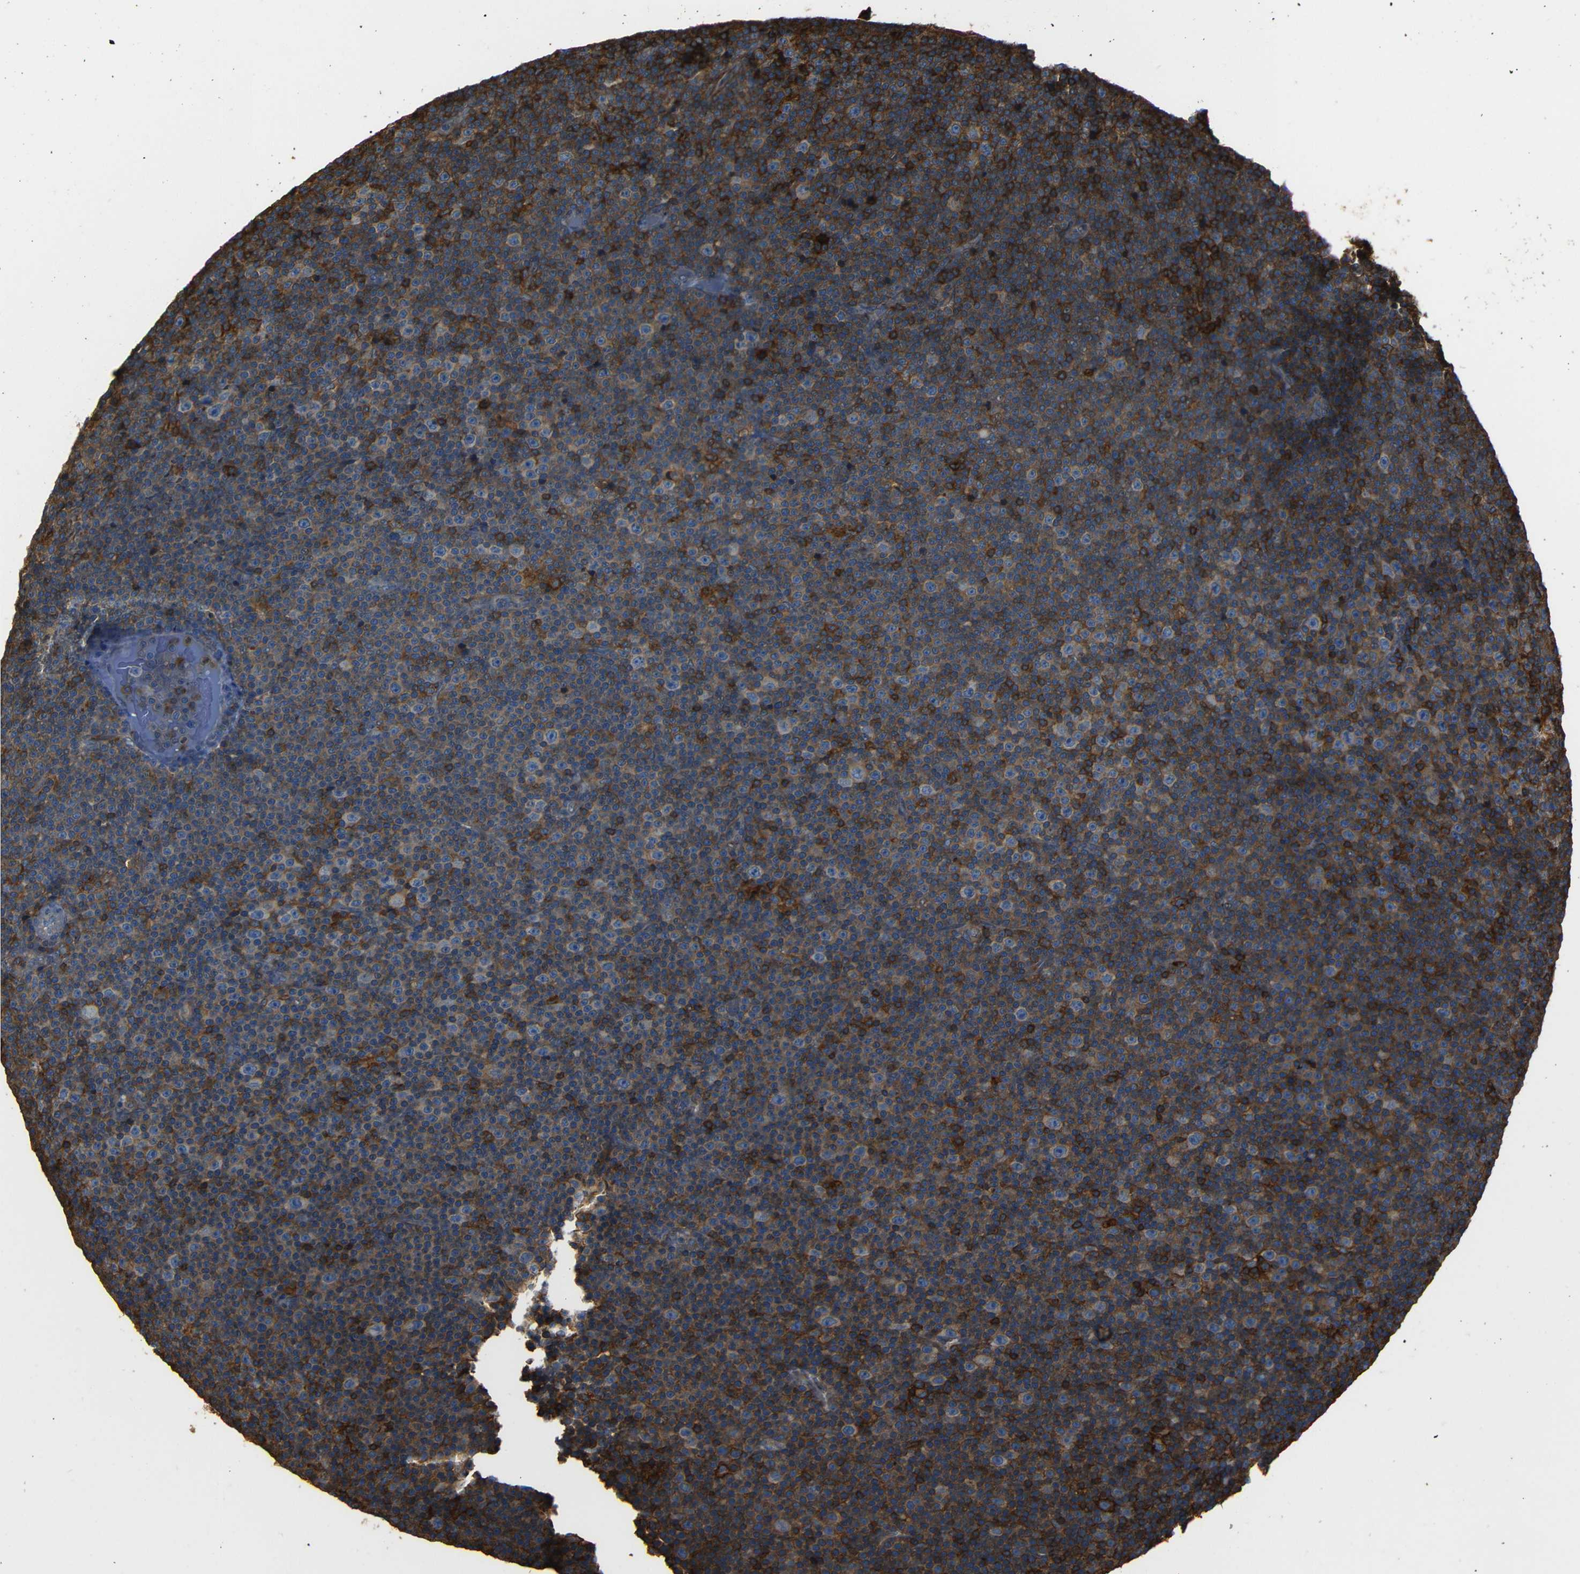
{"staining": {"intensity": "strong", "quantity": "25%-75%", "location": "cytoplasmic/membranous"}, "tissue": "lymphoma", "cell_type": "Tumor cells", "image_type": "cancer", "snomed": [{"axis": "morphology", "description": "Malignant lymphoma, non-Hodgkin's type, Low grade"}, {"axis": "topography", "description": "Lymph node"}], "caption": "The micrograph exhibits immunohistochemical staining of lymphoma. There is strong cytoplasmic/membranous expression is seen in approximately 25%-75% of tumor cells. The staining was performed using DAB to visualize the protein expression in brown, while the nuclei were stained in blue with hematoxylin (Magnification: 20x).", "gene": "ADGRE5", "patient": {"sex": "female", "age": 67}}